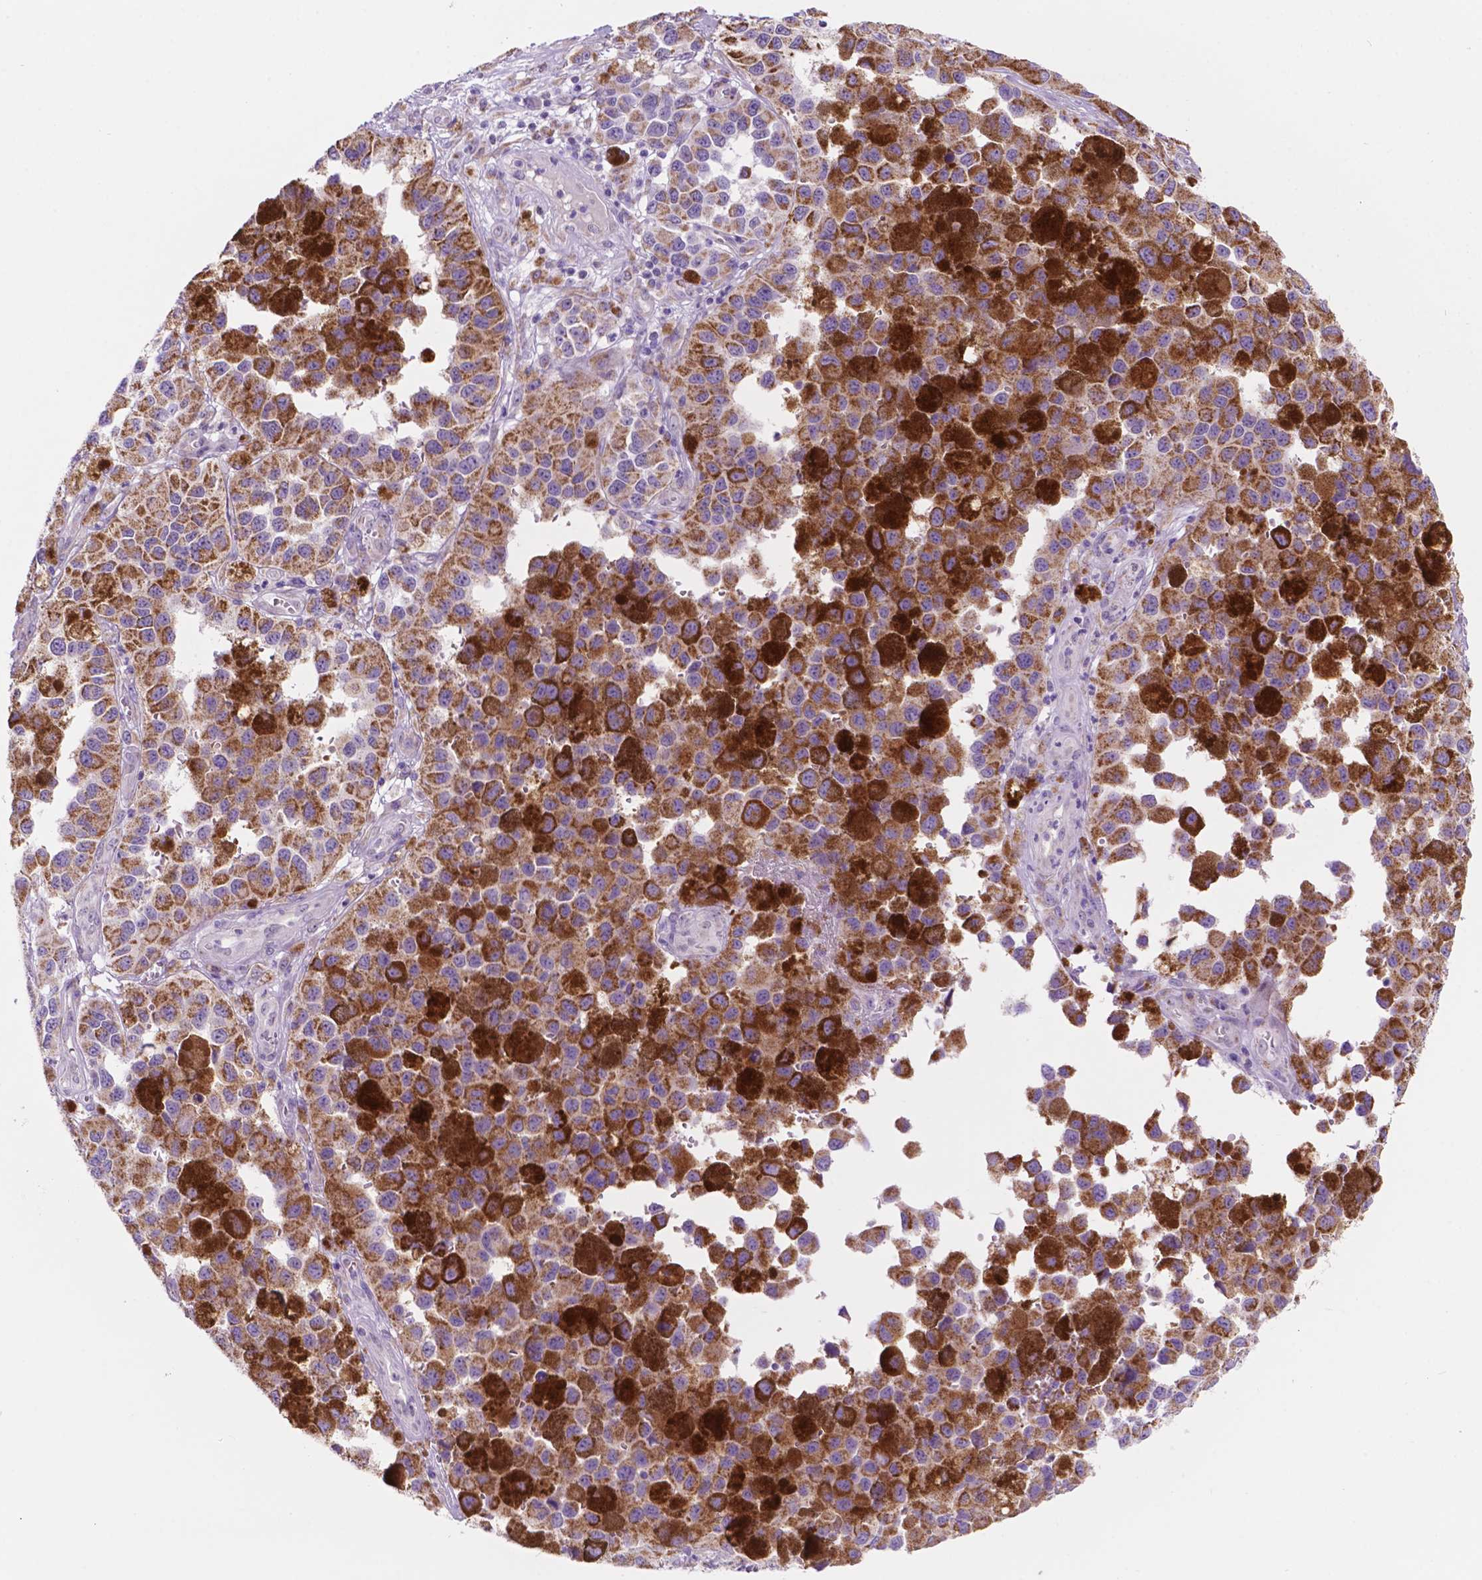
{"staining": {"intensity": "moderate", "quantity": ">75%", "location": "cytoplasmic/membranous"}, "tissue": "melanoma", "cell_type": "Tumor cells", "image_type": "cancer", "snomed": [{"axis": "morphology", "description": "Malignant melanoma, NOS"}, {"axis": "topography", "description": "Skin"}], "caption": "Melanoma was stained to show a protein in brown. There is medium levels of moderate cytoplasmic/membranous staining in approximately >75% of tumor cells.", "gene": "TRPV5", "patient": {"sex": "female", "age": 58}}